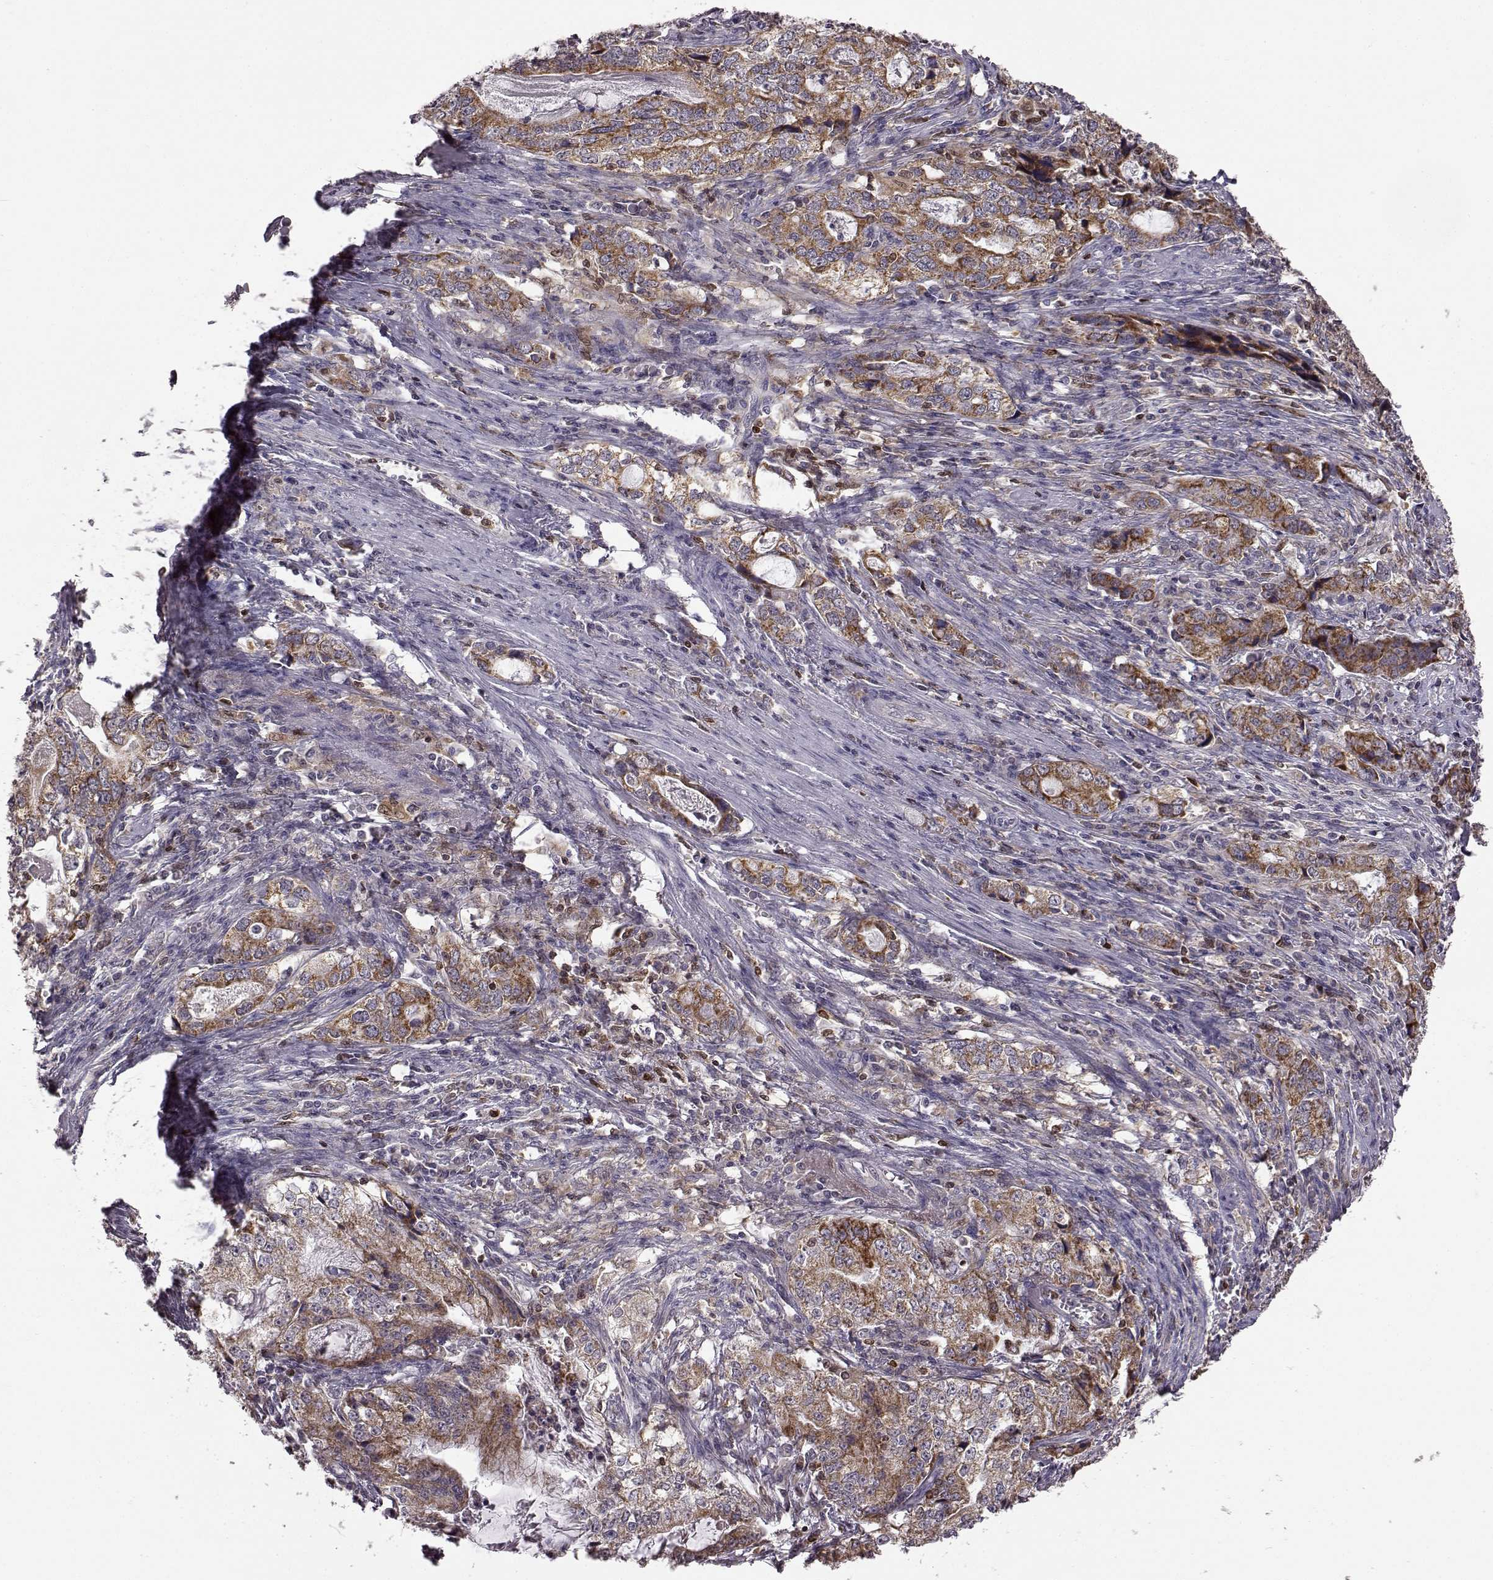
{"staining": {"intensity": "strong", "quantity": ">75%", "location": "cytoplasmic/membranous"}, "tissue": "stomach cancer", "cell_type": "Tumor cells", "image_type": "cancer", "snomed": [{"axis": "morphology", "description": "Adenocarcinoma, NOS"}, {"axis": "topography", "description": "Stomach, lower"}], "caption": "Brown immunohistochemical staining in stomach cancer demonstrates strong cytoplasmic/membranous positivity in about >75% of tumor cells. (DAB IHC, brown staining for protein, blue staining for nuclei).", "gene": "DOK2", "patient": {"sex": "female", "age": 72}}